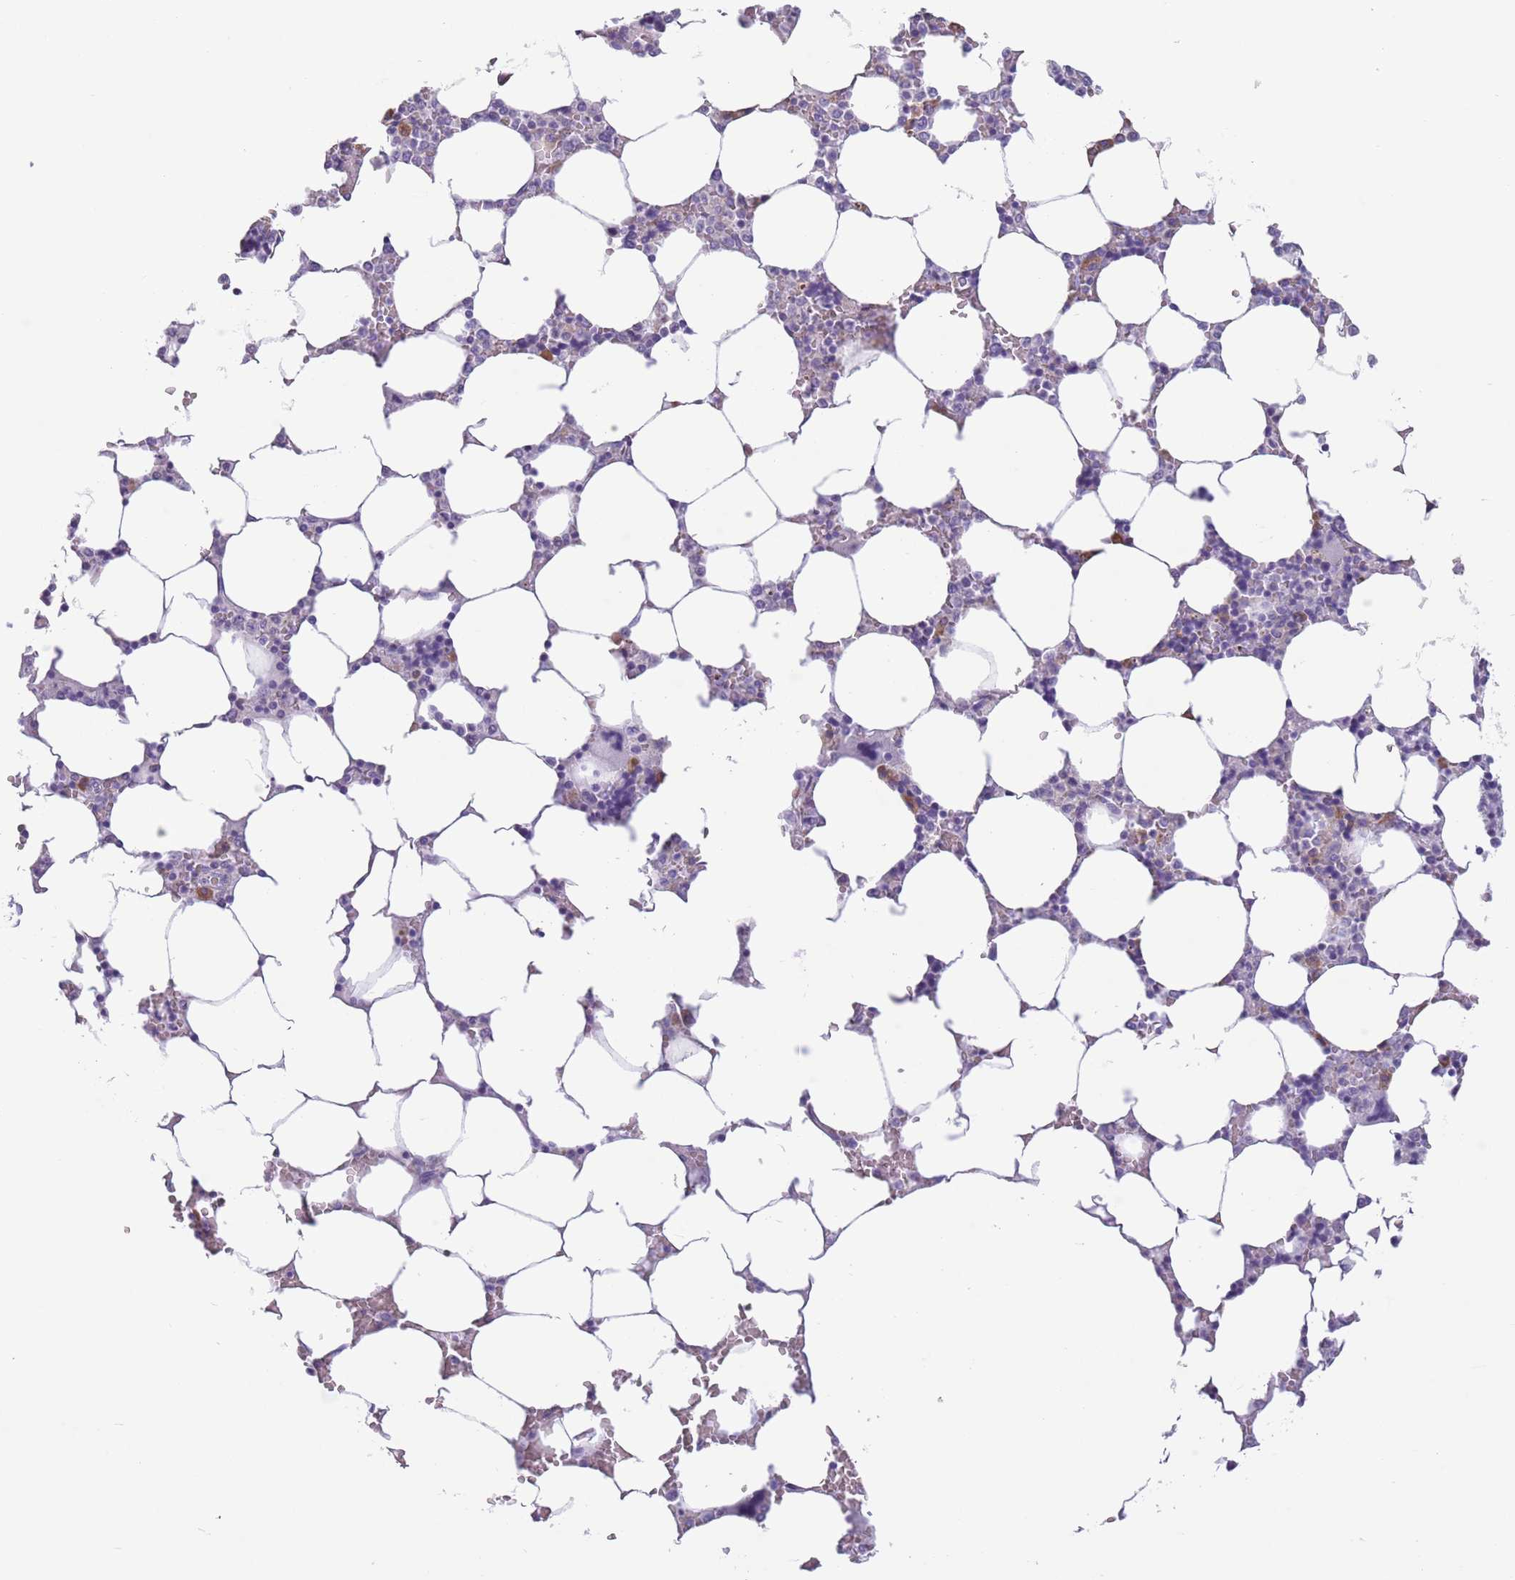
{"staining": {"intensity": "weak", "quantity": "<25%", "location": "cytoplasmic/membranous"}, "tissue": "bone marrow", "cell_type": "Hematopoietic cells", "image_type": "normal", "snomed": [{"axis": "morphology", "description": "Normal tissue, NOS"}, {"axis": "topography", "description": "Bone marrow"}], "caption": "An image of bone marrow stained for a protein exhibits no brown staining in hematopoietic cells. (Immunohistochemistry (ihc), brightfield microscopy, high magnification).", "gene": "HYOU1", "patient": {"sex": "male", "age": 64}}